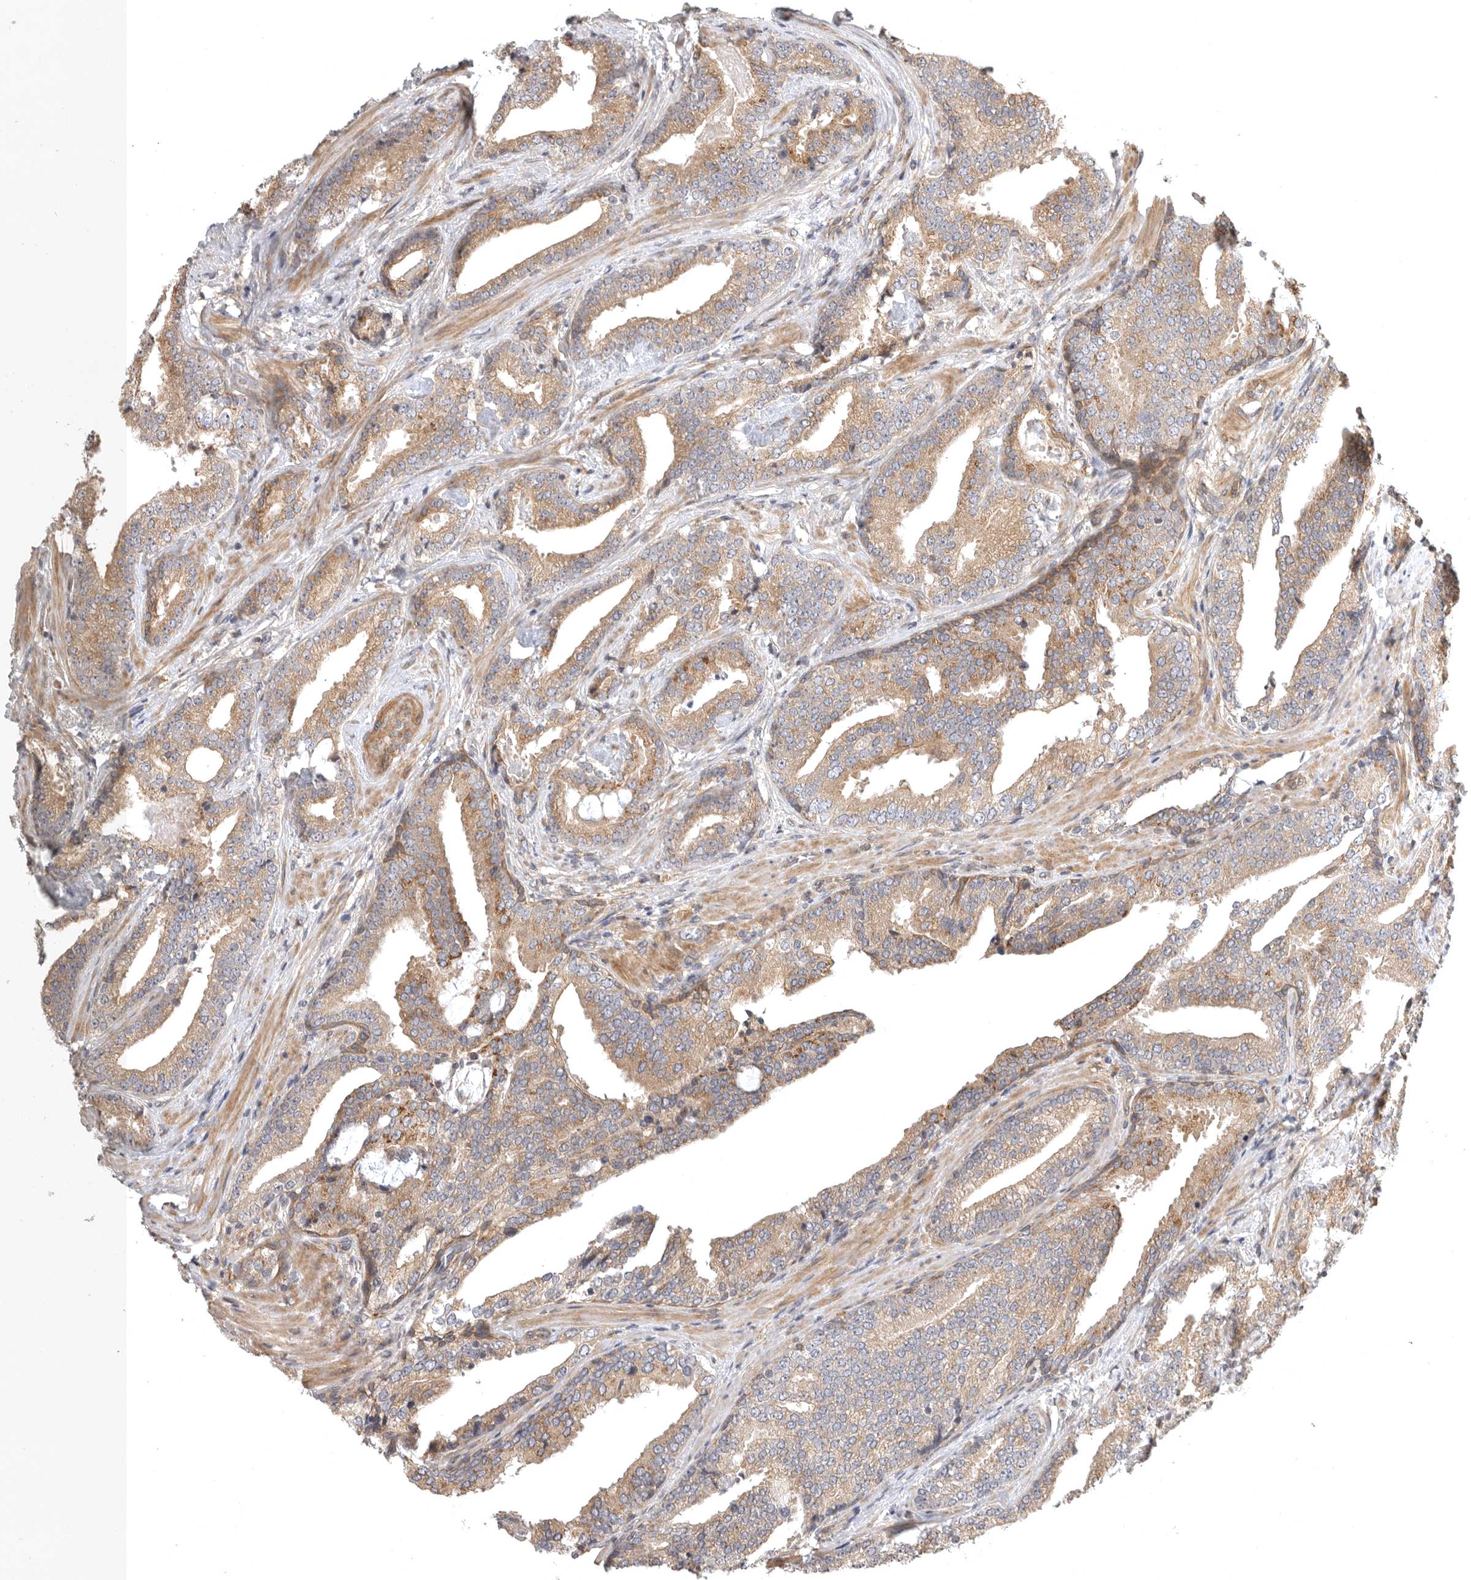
{"staining": {"intensity": "weak", "quantity": ">75%", "location": "cytoplasmic/membranous"}, "tissue": "prostate cancer", "cell_type": "Tumor cells", "image_type": "cancer", "snomed": [{"axis": "morphology", "description": "Adenocarcinoma, Low grade"}, {"axis": "topography", "description": "Prostate"}], "caption": "Weak cytoplasmic/membranous staining for a protein is present in about >75% of tumor cells of prostate cancer using immunohistochemistry.", "gene": "CUEDC1", "patient": {"sex": "male", "age": 67}}